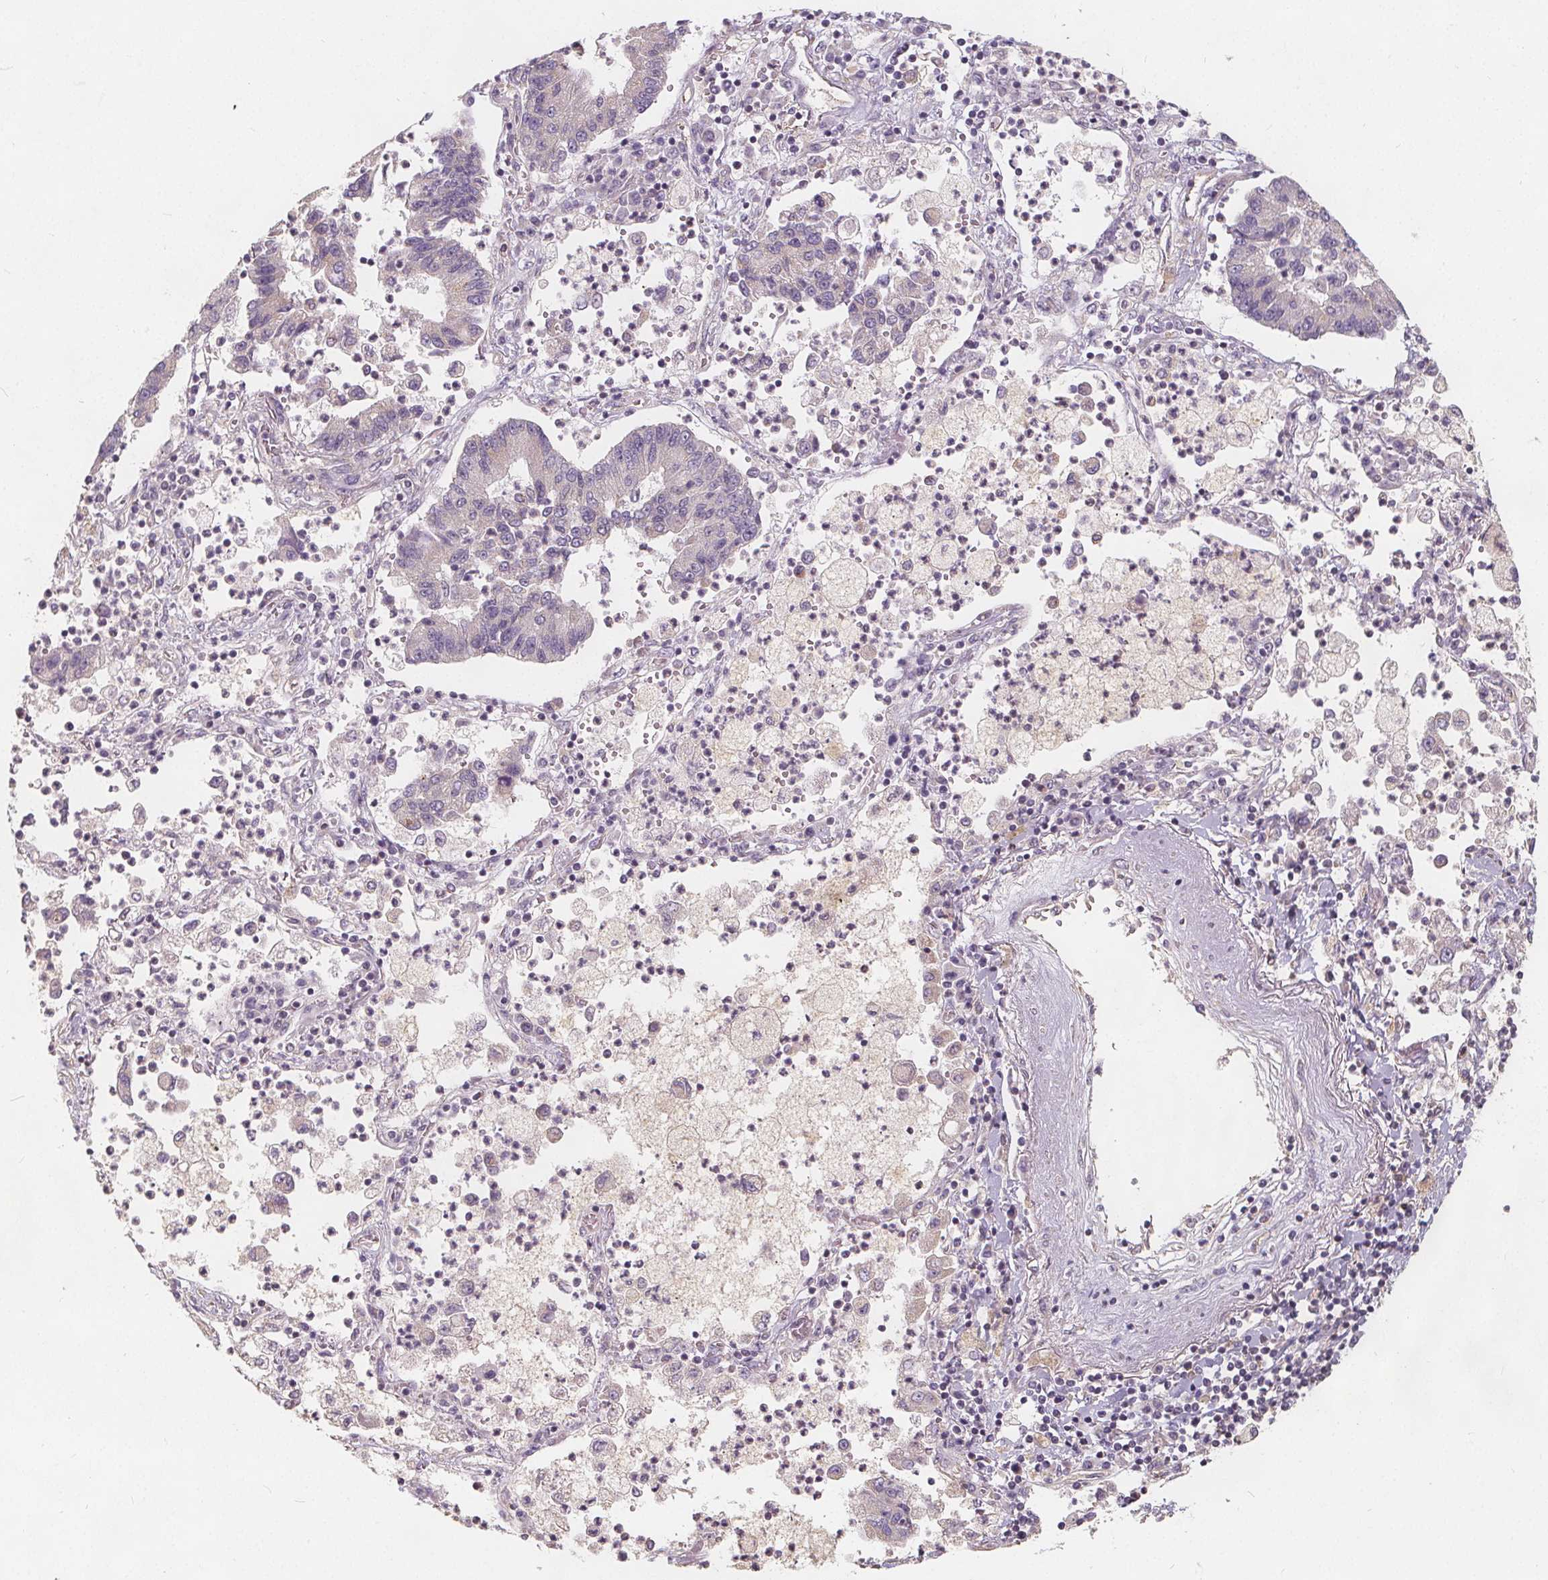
{"staining": {"intensity": "negative", "quantity": "none", "location": "none"}, "tissue": "lung cancer", "cell_type": "Tumor cells", "image_type": "cancer", "snomed": [{"axis": "morphology", "description": "Adenocarcinoma, NOS"}, {"axis": "topography", "description": "Lung"}], "caption": "Immunohistochemistry (IHC) of adenocarcinoma (lung) reveals no staining in tumor cells. The staining is performed using DAB brown chromogen with nuclei counter-stained in using hematoxylin.", "gene": "DRC3", "patient": {"sex": "female", "age": 57}}